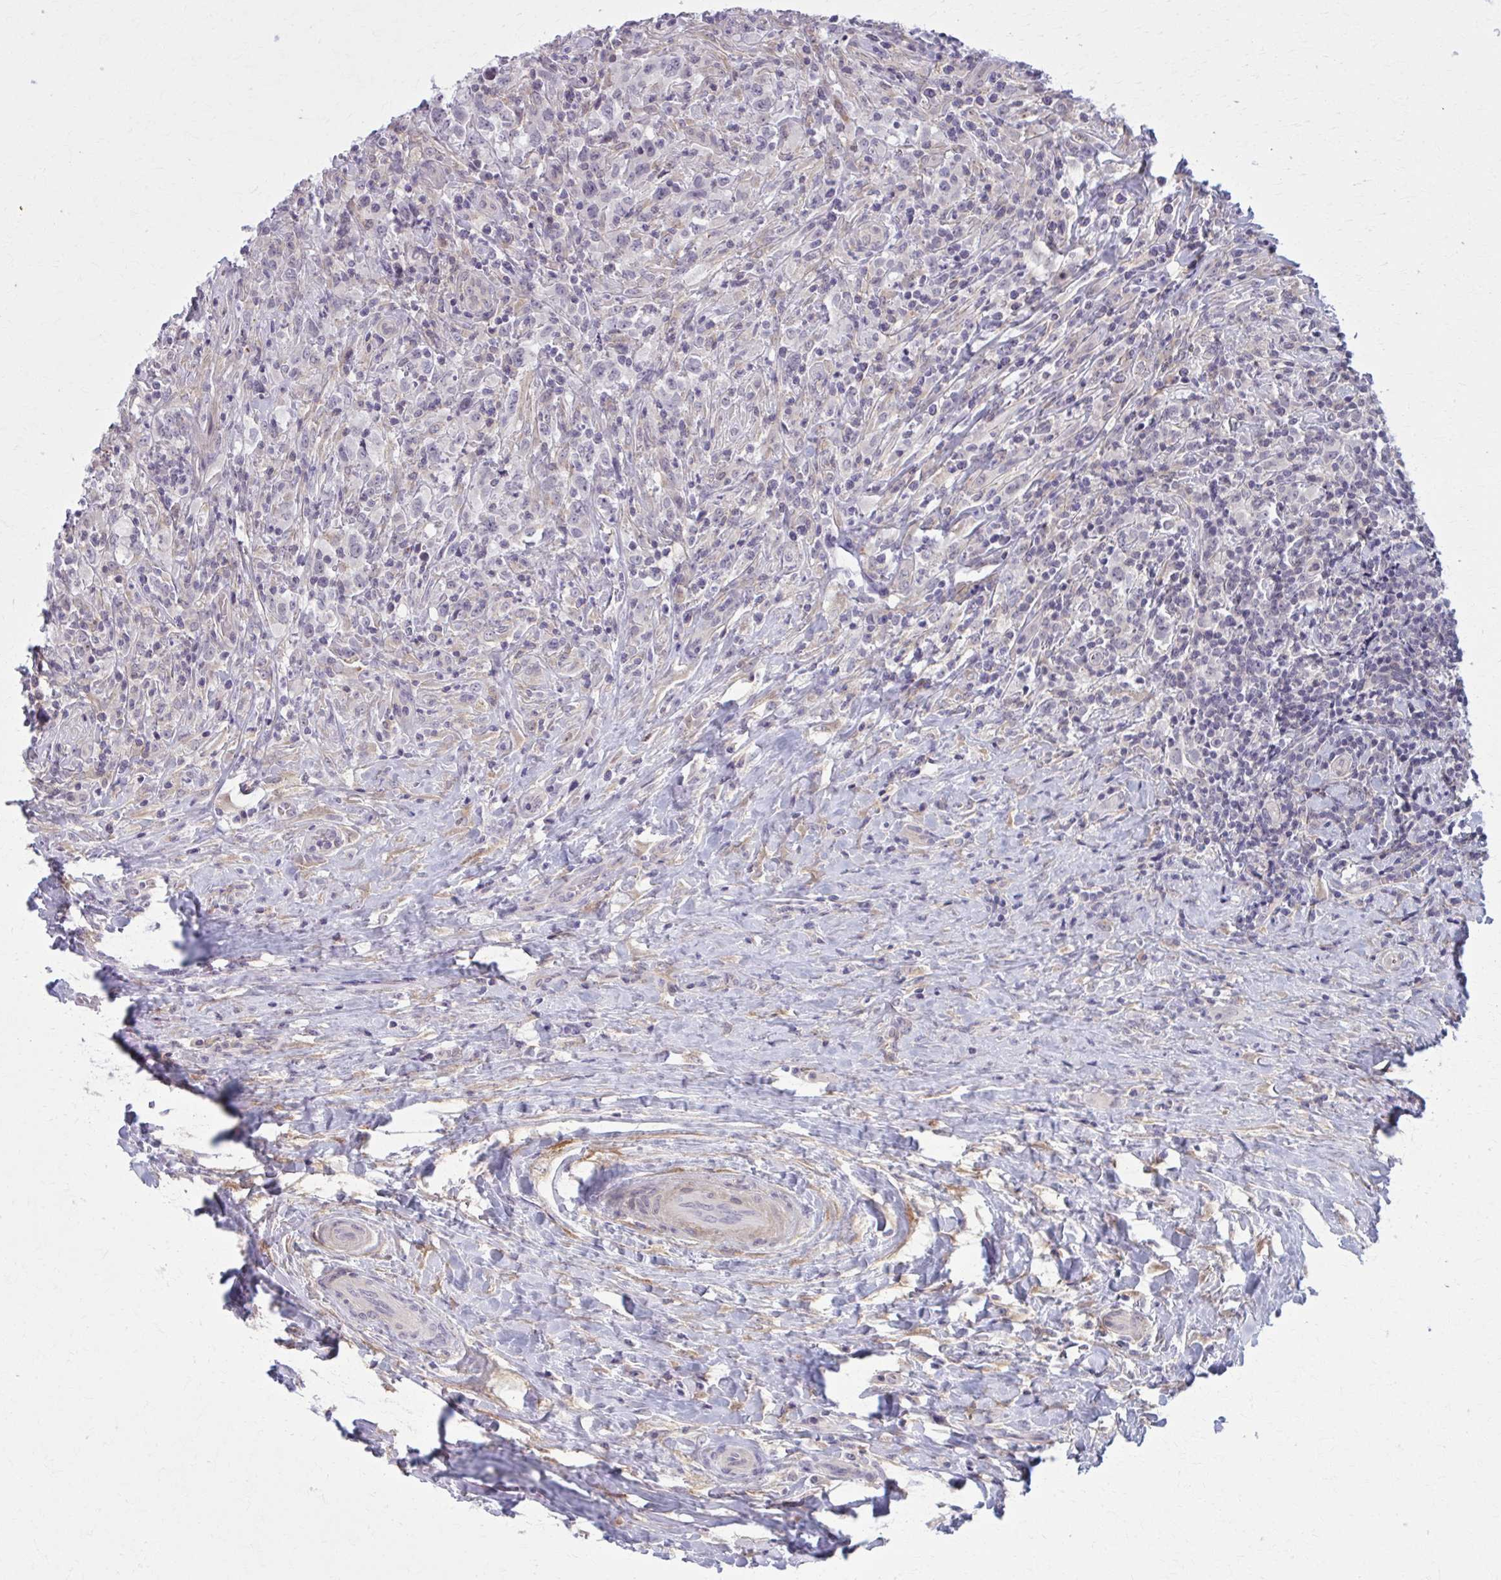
{"staining": {"intensity": "negative", "quantity": "none", "location": "none"}, "tissue": "lymphoma", "cell_type": "Tumor cells", "image_type": "cancer", "snomed": [{"axis": "morphology", "description": "Hodgkin's disease, NOS"}, {"axis": "topography", "description": "Lymph node"}], "caption": "The image shows no significant positivity in tumor cells of Hodgkin's disease.", "gene": "NUMBL", "patient": {"sex": "female", "age": 18}}